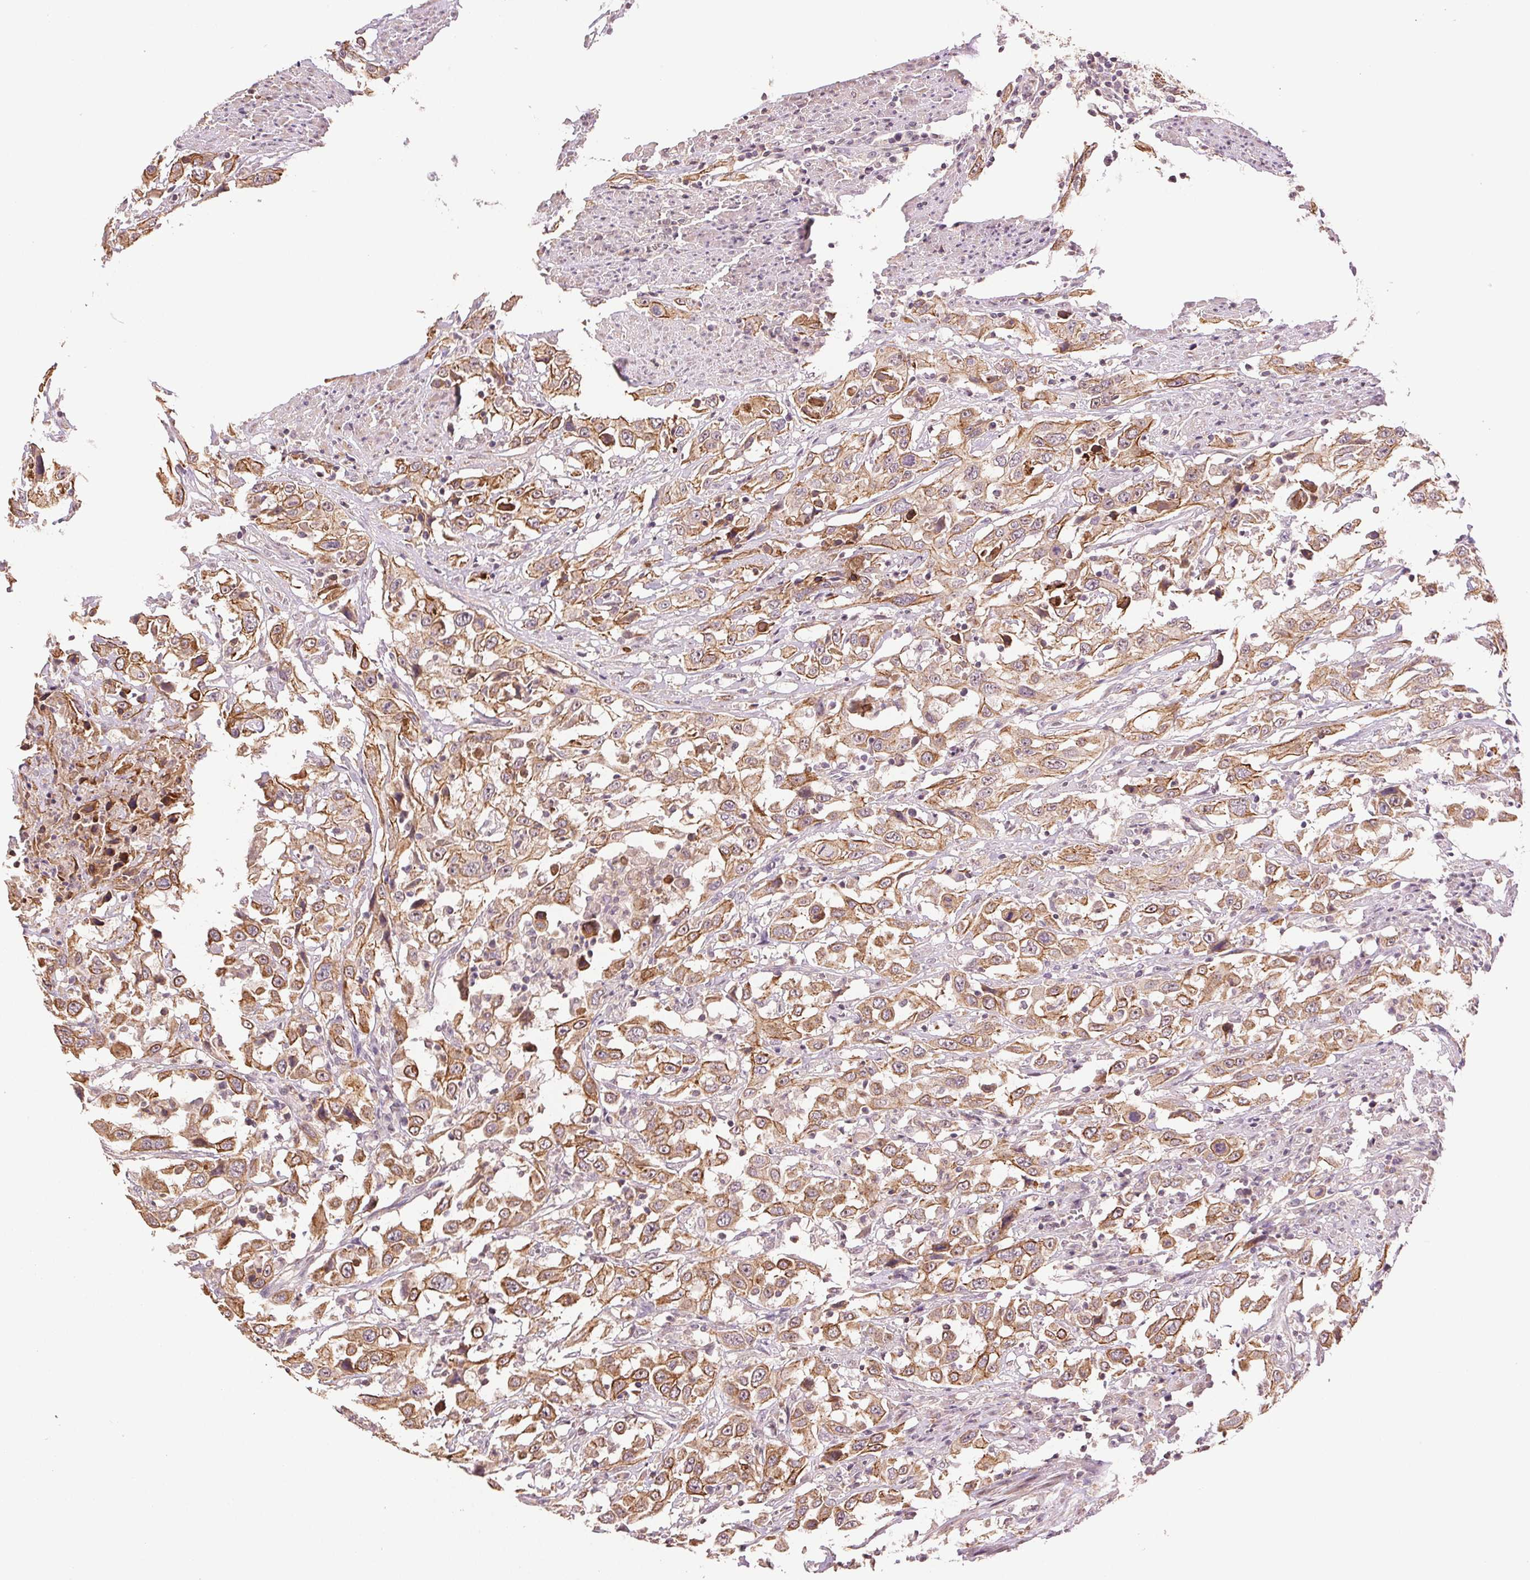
{"staining": {"intensity": "moderate", "quantity": ">75%", "location": "cytoplasmic/membranous"}, "tissue": "urothelial cancer", "cell_type": "Tumor cells", "image_type": "cancer", "snomed": [{"axis": "morphology", "description": "Urothelial carcinoma, High grade"}, {"axis": "topography", "description": "Urinary bladder"}], "caption": "Tumor cells display medium levels of moderate cytoplasmic/membranous positivity in approximately >75% of cells in human urothelial carcinoma (high-grade).", "gene": "TMEM253", "patient": {"sex": "male", "age": 61}}